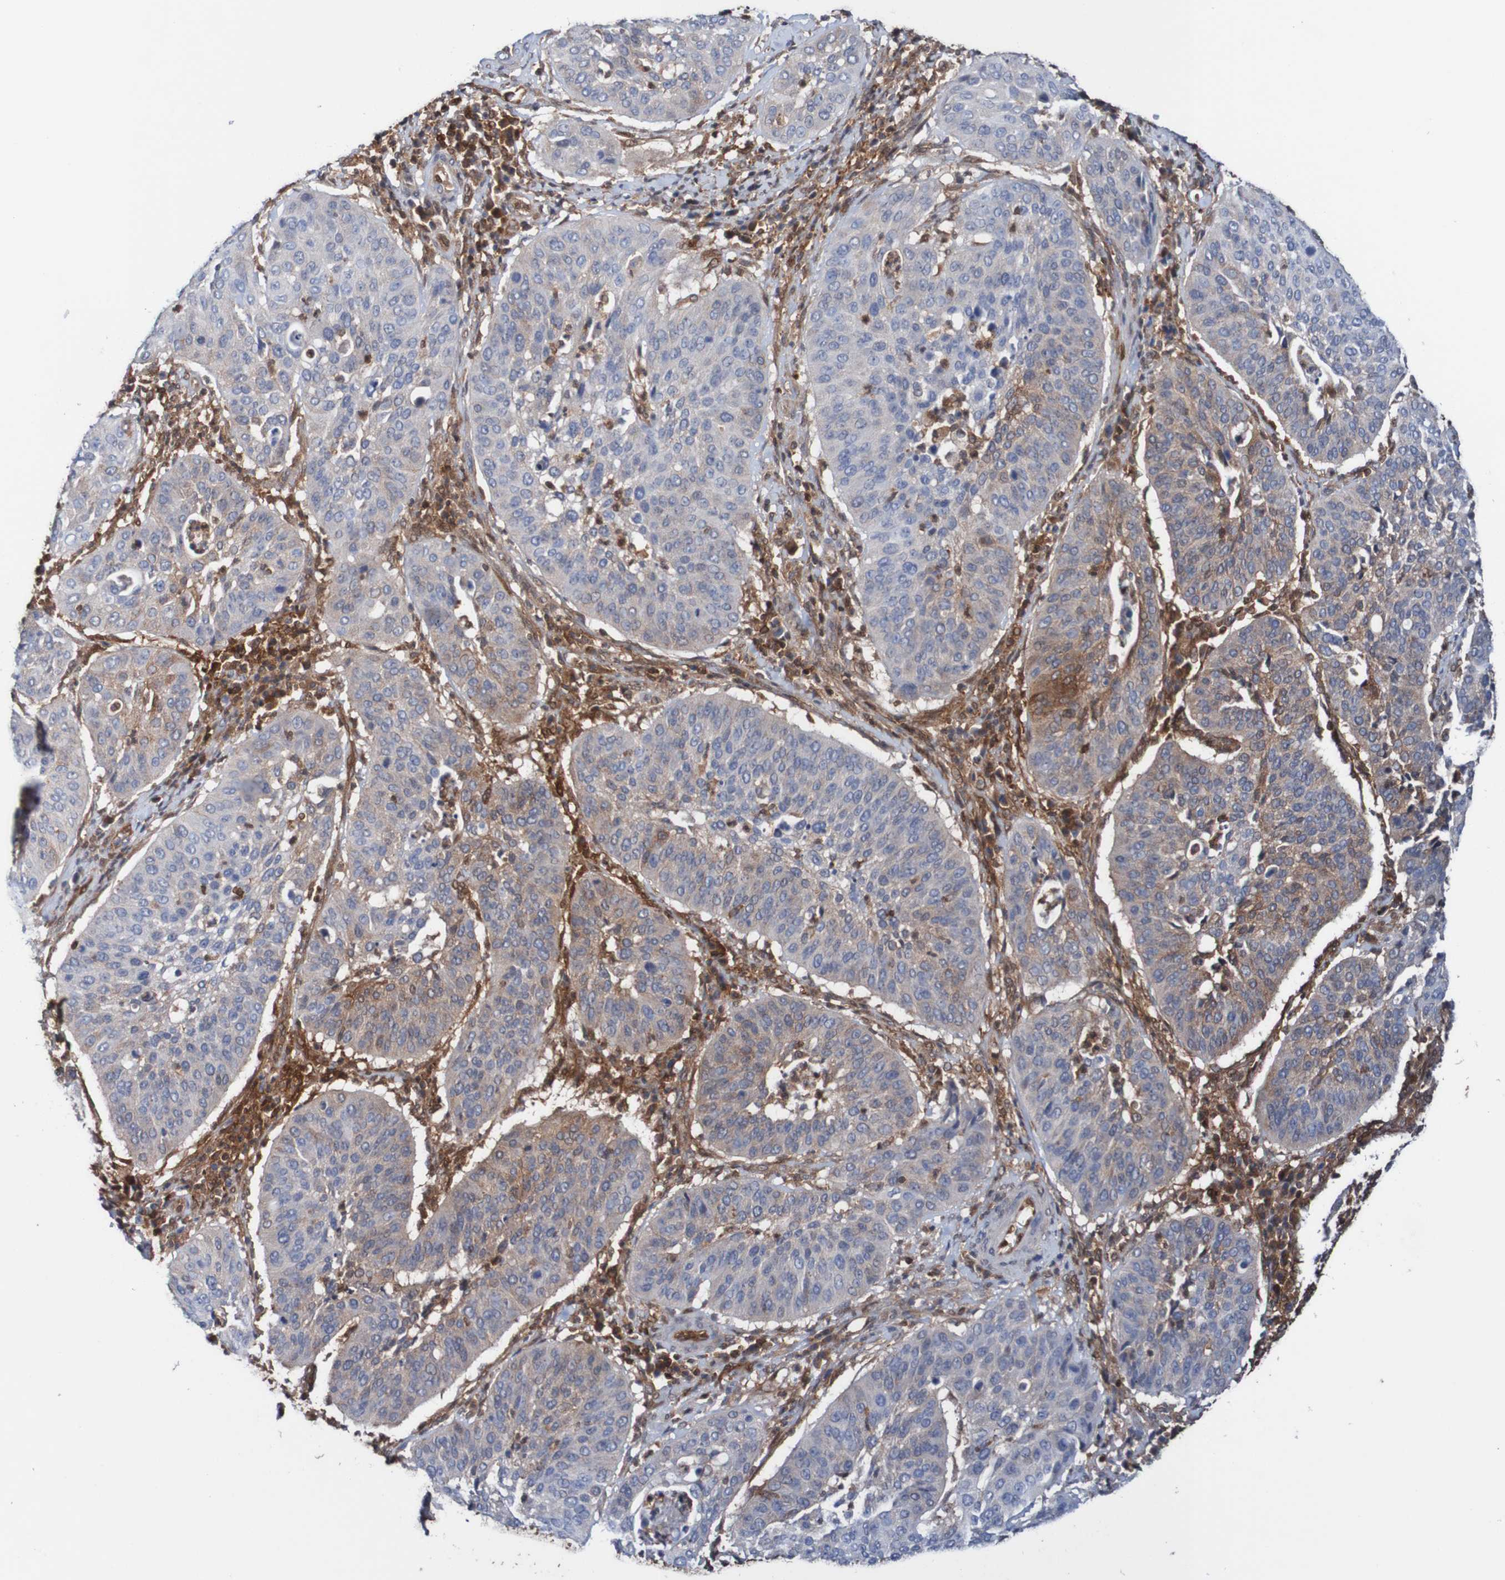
{"staining": {"intensity": "negative", "quantity": "none", "location": "none"}, "tissue": "cervical cancer", "cell_type": "Tumor cells", "image_type": "cancer", "snomed": [{"axis": "morphology", "description": "Normal tissue, NOS"}, {"axis": "morphology", "description": "Squamous cell carcinoma, NOS"}, {"axis": "topography", "description": "Cervix"}], "caption": "Cervical squamous cell carcinoma was stained to show a protein in brown. There is no significant expression in tumor cells. (DAB (3,3'-diaminobenzidine) immunohistochemistry (IHC) with hematoxylin counter stain).", "gene": "RIGI", "patient": {"sex": "female", "age": 39}}